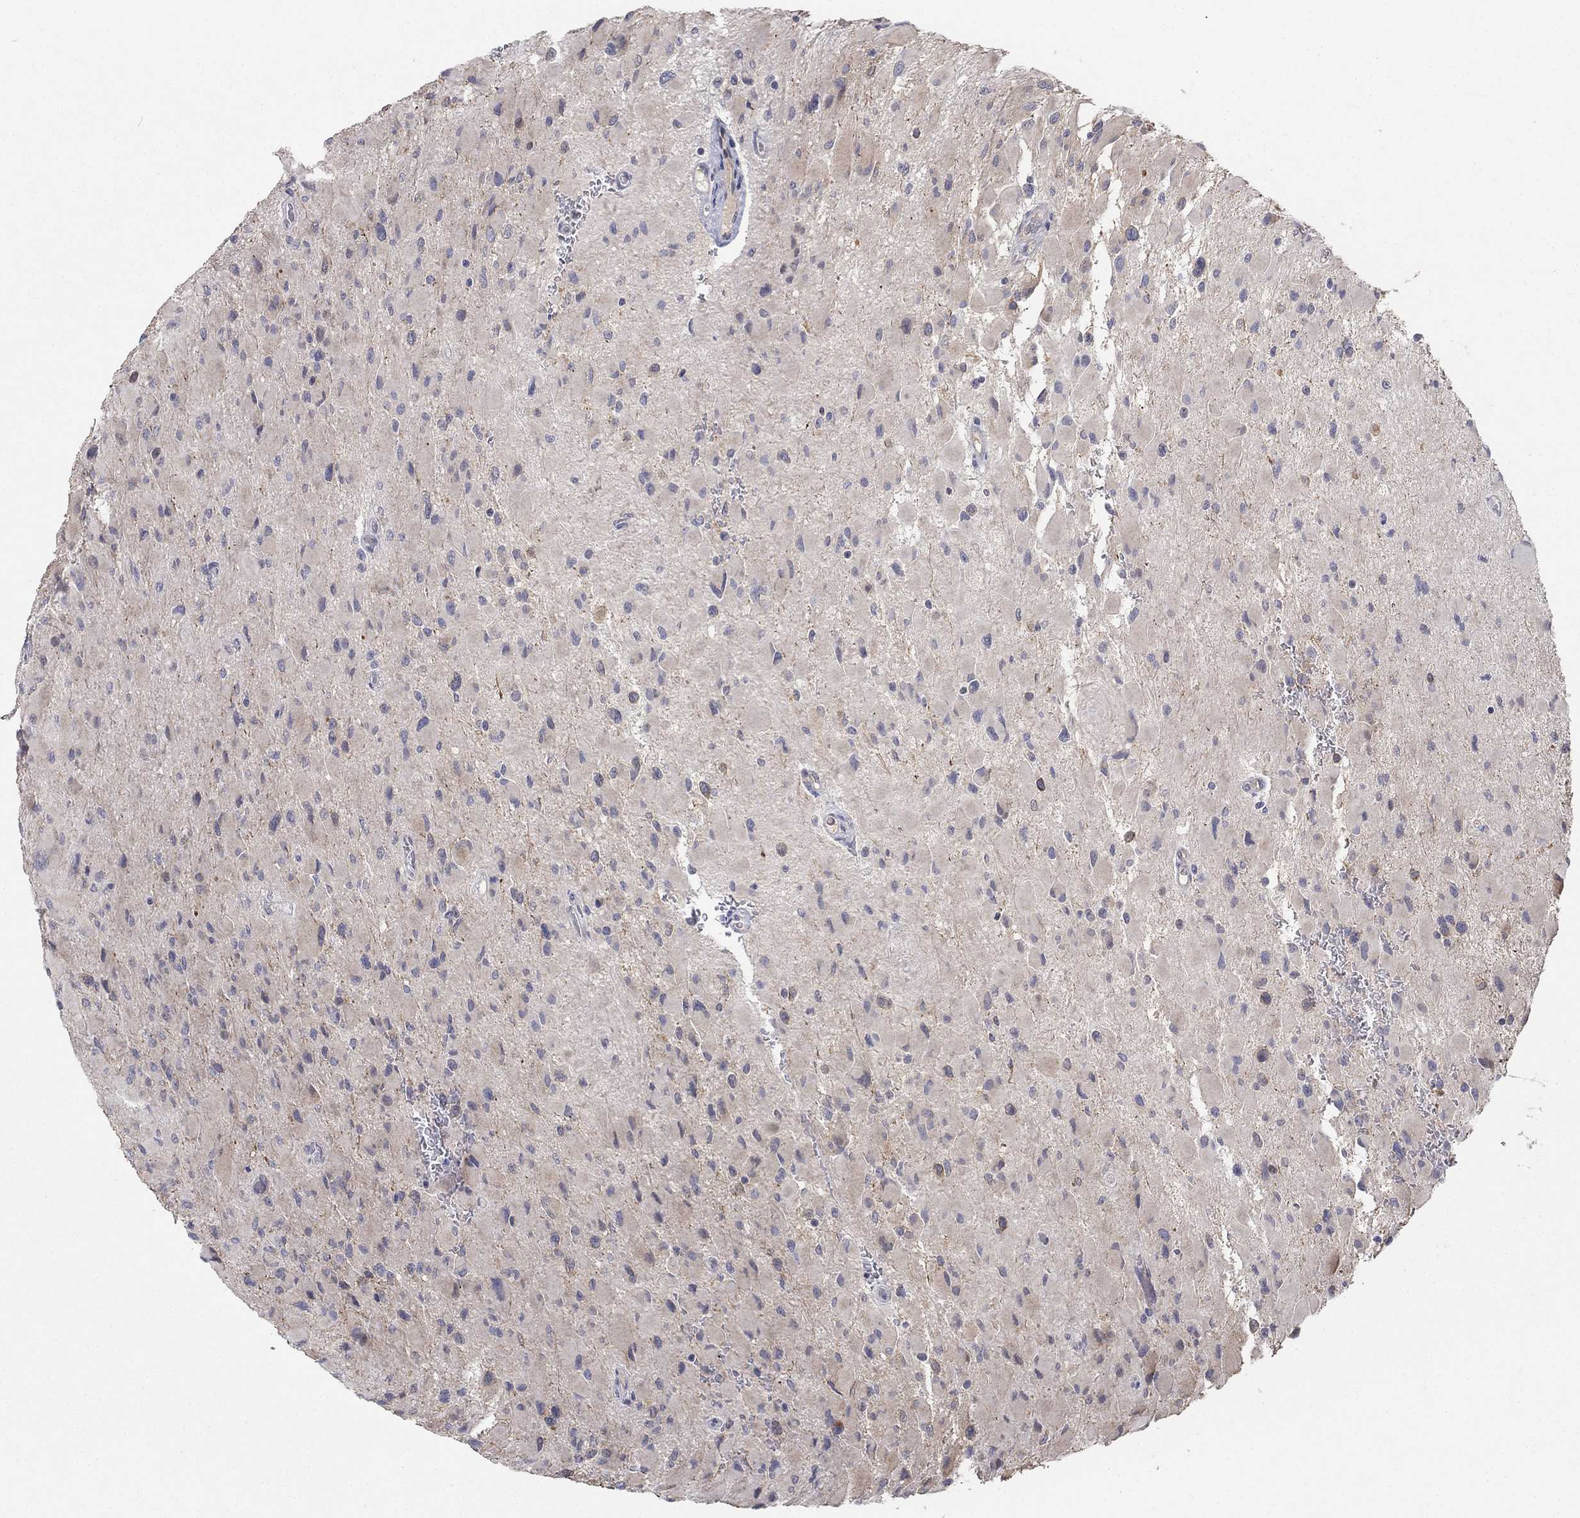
{"staining": {"intensity": "negative", "quantity": "none", "location": "none"}, "tissue": "glioma", "cell_type": "Tumor cells", "image_type": "cancer", "snomed": [{"axis": "morphology", "description": "Glioma, malignant, High grade"}, {"axis": "topography", "description": "Cerebral cortex"}], "caption": "This is an immunohistochemistry photomicrograph of glioma. There is no positivity in tumor cells.", "gene": "AMN1", "patient": {"sex": "female", "age": 36}}